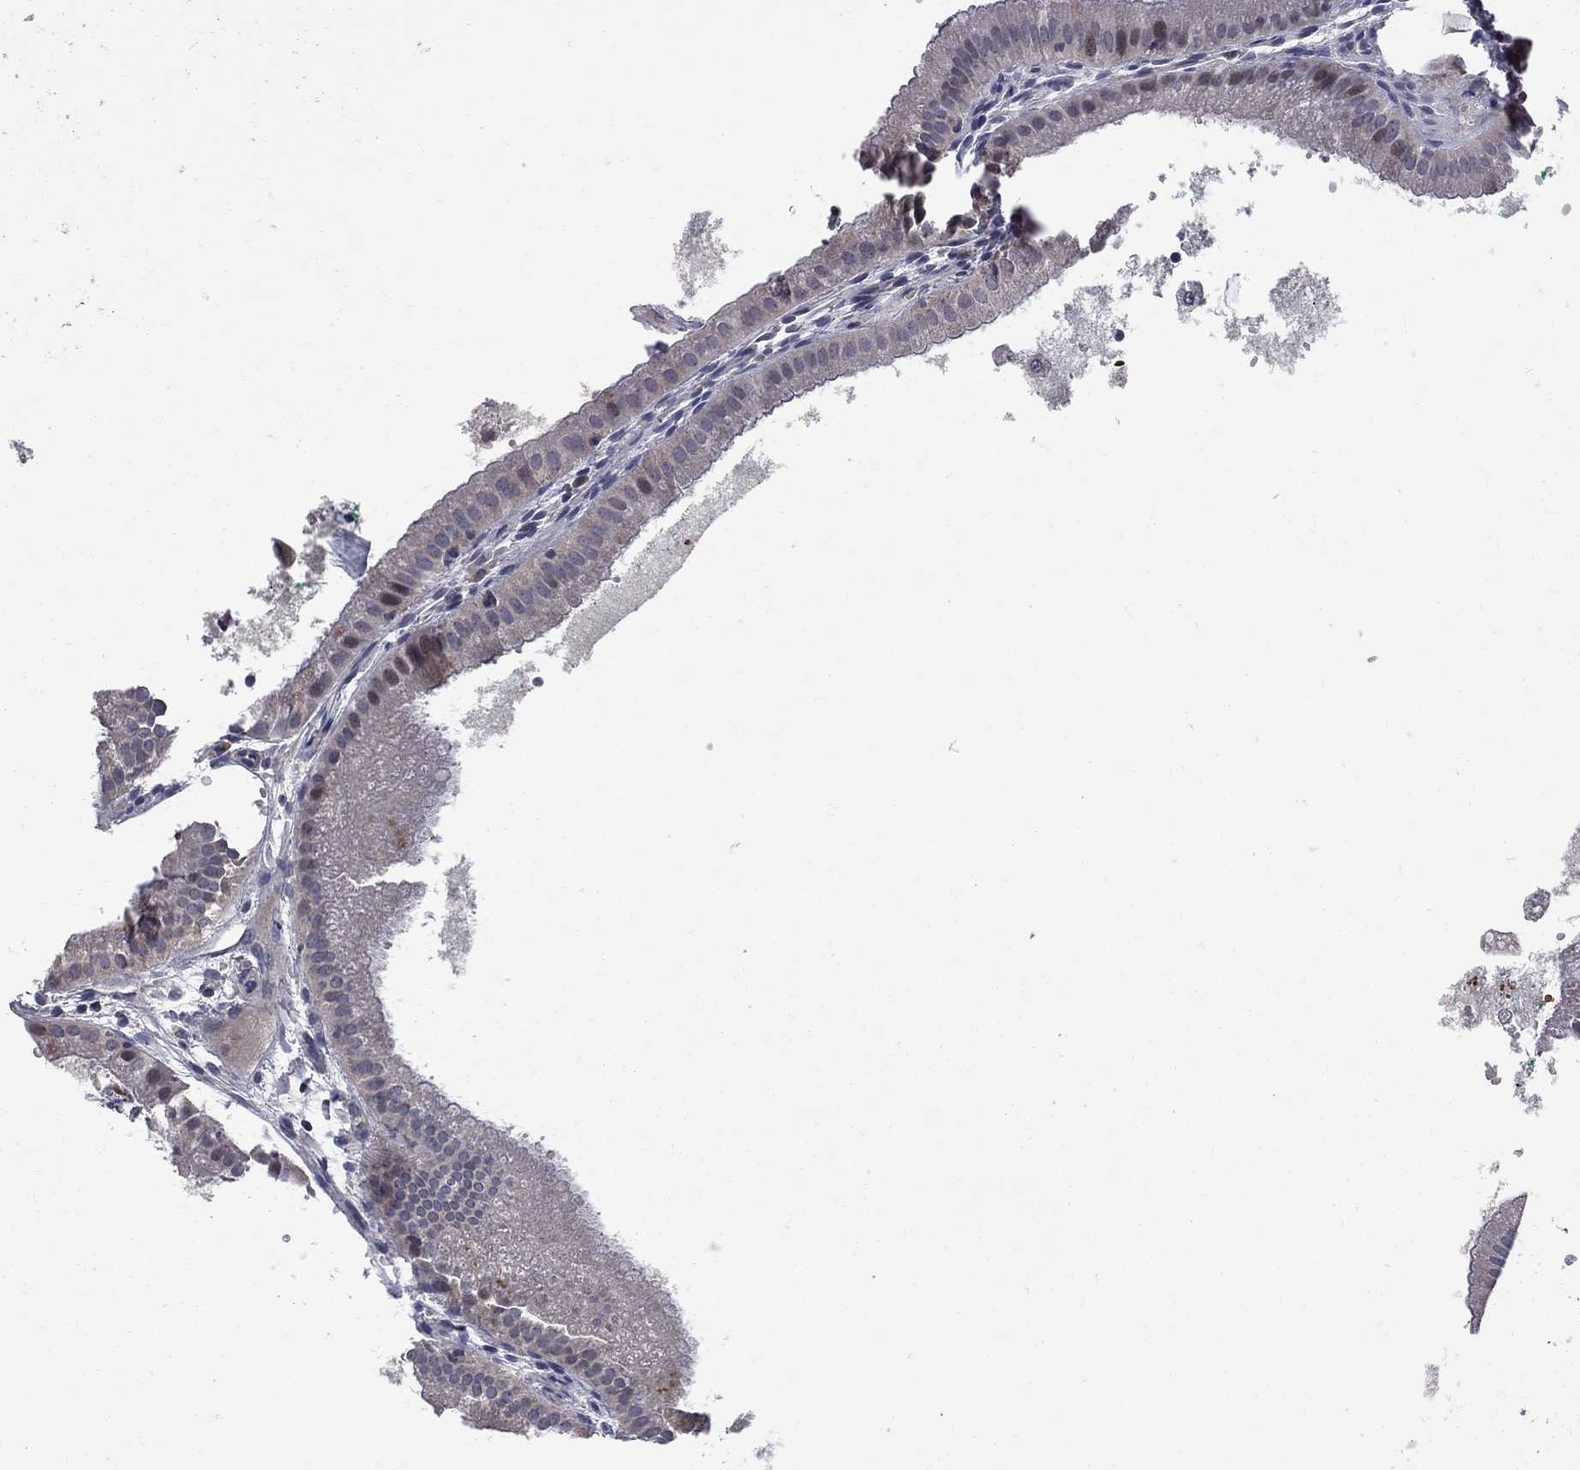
{"staining": {"intensity": "moderate", "quantity": "25%-75%", "location": "cytoplasmic/membranous"}, "tissue": "gallbladder", "cell_type": "Glandular cells", "image_type": "normal", "snomed": [{"axis": "morphology", "description": "Normal tissue, NOS"}, {"axis": "topography", "description": "Gallbladder"}], "caption": "Immunohistochemical staining of normal human gallbladder exhibits 25%-75% levels of moderate cytoplasmic/membranous protein staining in approximately 25%-75% of glandular cells. Immunohistochemistry stains the protein in brown and the nuclei are stained blue.", "gene": "CNOT11", "patient": {"sex": "male", "age": 67}}